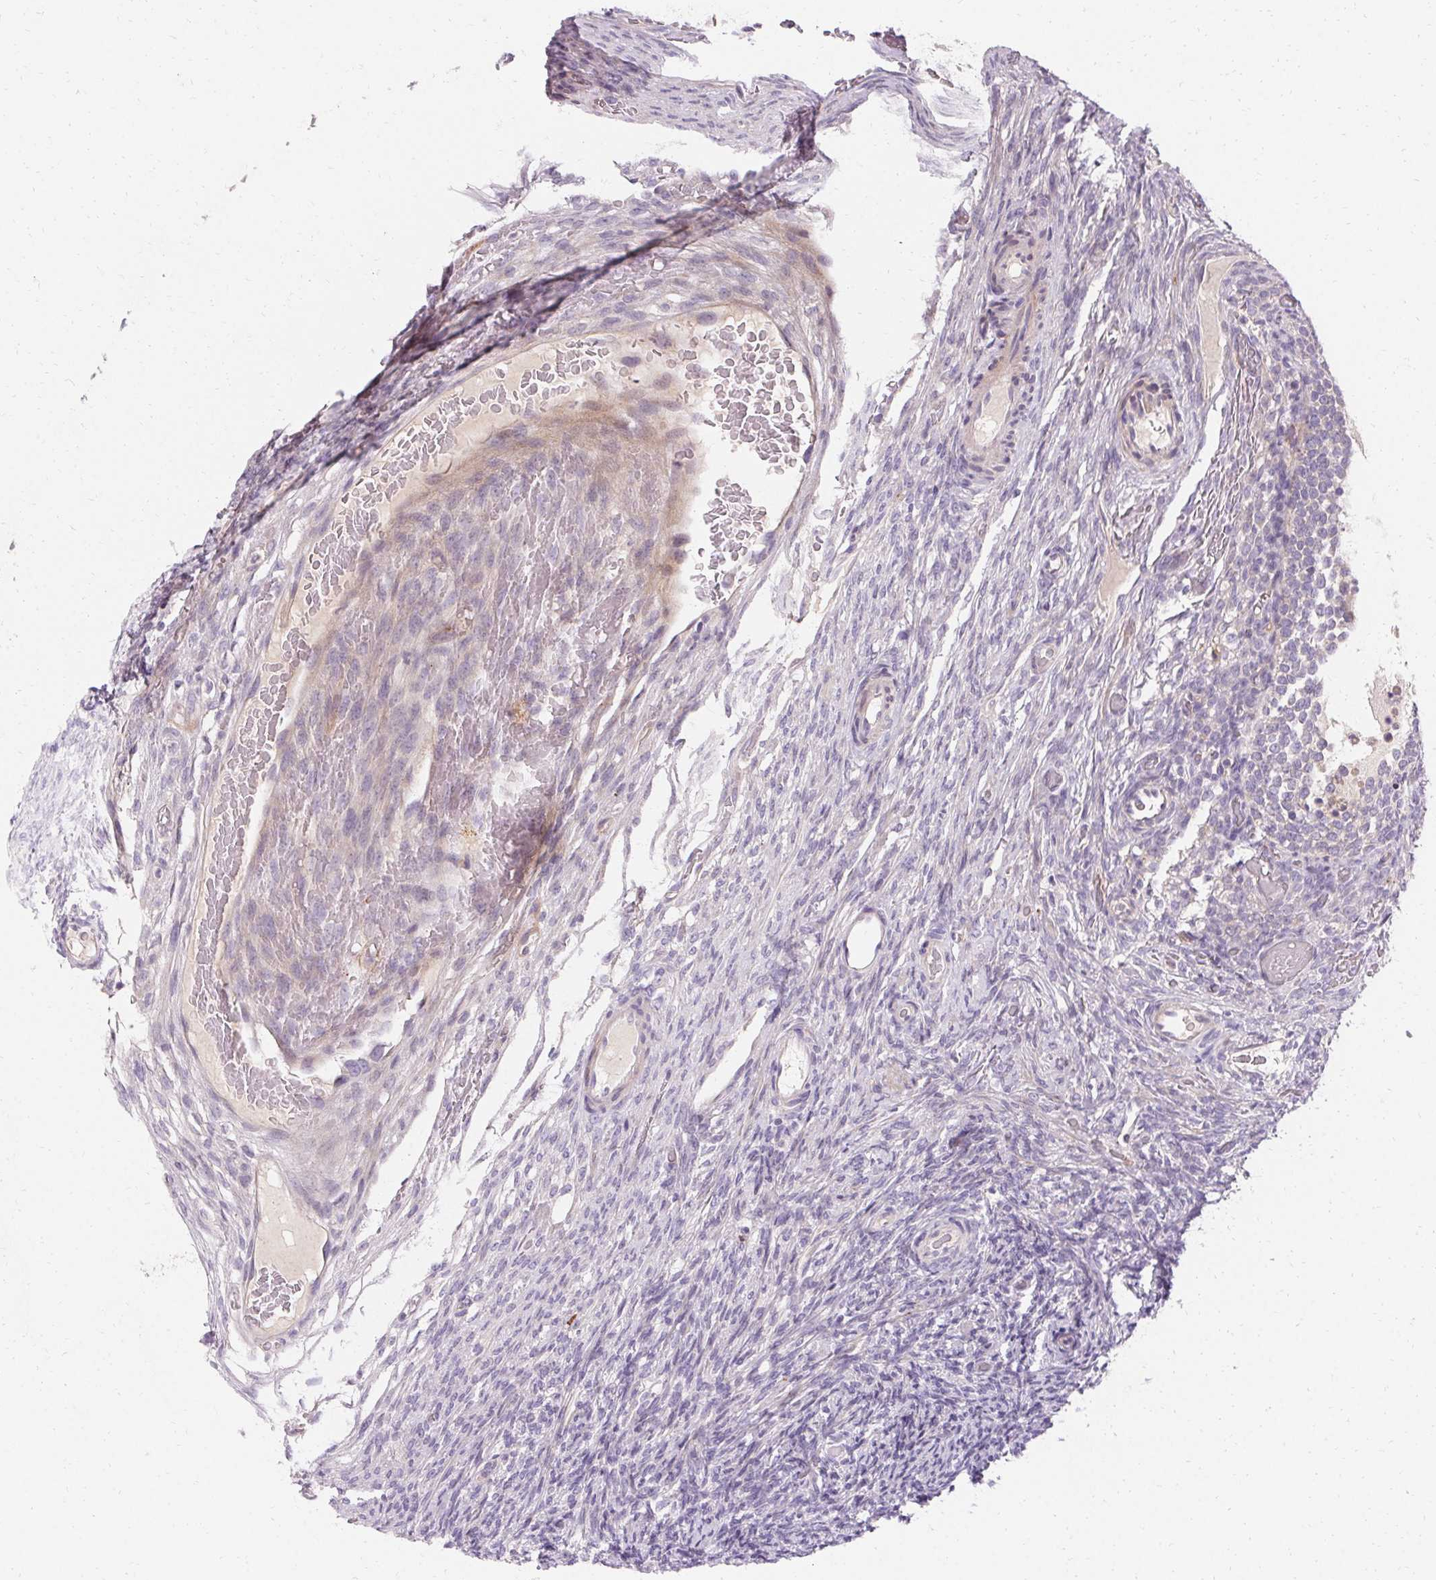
{"staining": {"intensity": "negative", "quantity": "none", "location": "none"}, "tissue": "ovary", "cell_type": "Follicle cells", "image_type": "normal", "snomed": [{"axis": "morphology", "description": "Normal tissue, NOS"}, {"axis": "topography", "description": "Ovary"}], "caption": "DAB immunohistochemical staining of benign human ovary shows no significant expression in follicle cells. The staining was performed using DAB to visualize the protein expression in brown, while the nuclei were stained in blue with hematoxylin (Magnification: 20x).", "gene": "TRIP13", "patient": {"sex": "female", "age": 34}}